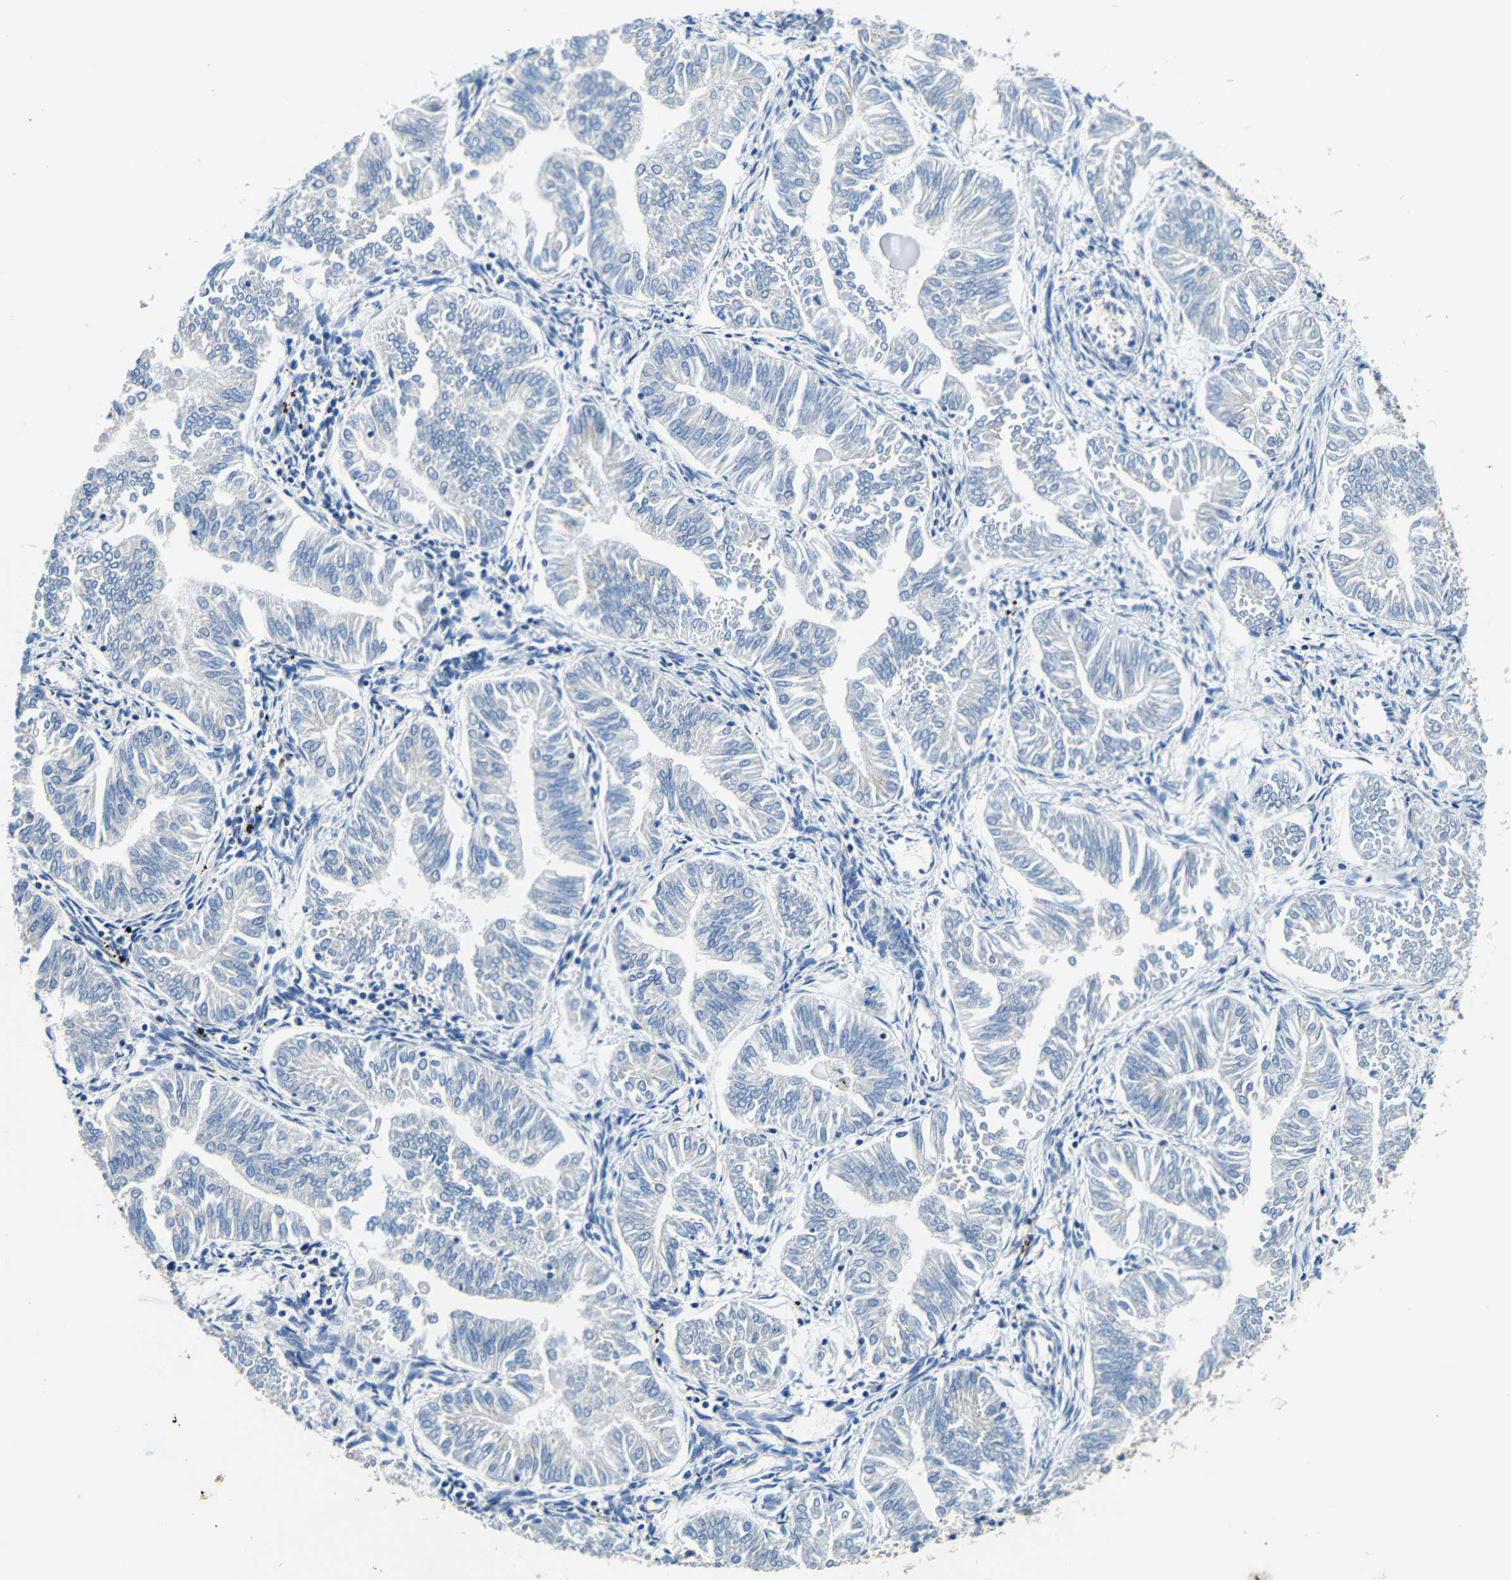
{"staining": {"intensity": "negative", "quantity": "none", "location": "none"}, "tissue": "endometrial cancer", "cell_type": "Tumor cells", "image_type": "cancer", "snomed": [{"axis": "morphology", "description": "Adenocarcinoma, NOS"}, {"axis": "topography", "description": "Endometrium"}], "caption": "Endometrial cancer (adenocarcinoma) stained for a protein using immunohistochemistry (IHC) demonstrates no positivity tumor cells.", "gene": "FMO5", "patient": {"sex": "female", "age": 53}}